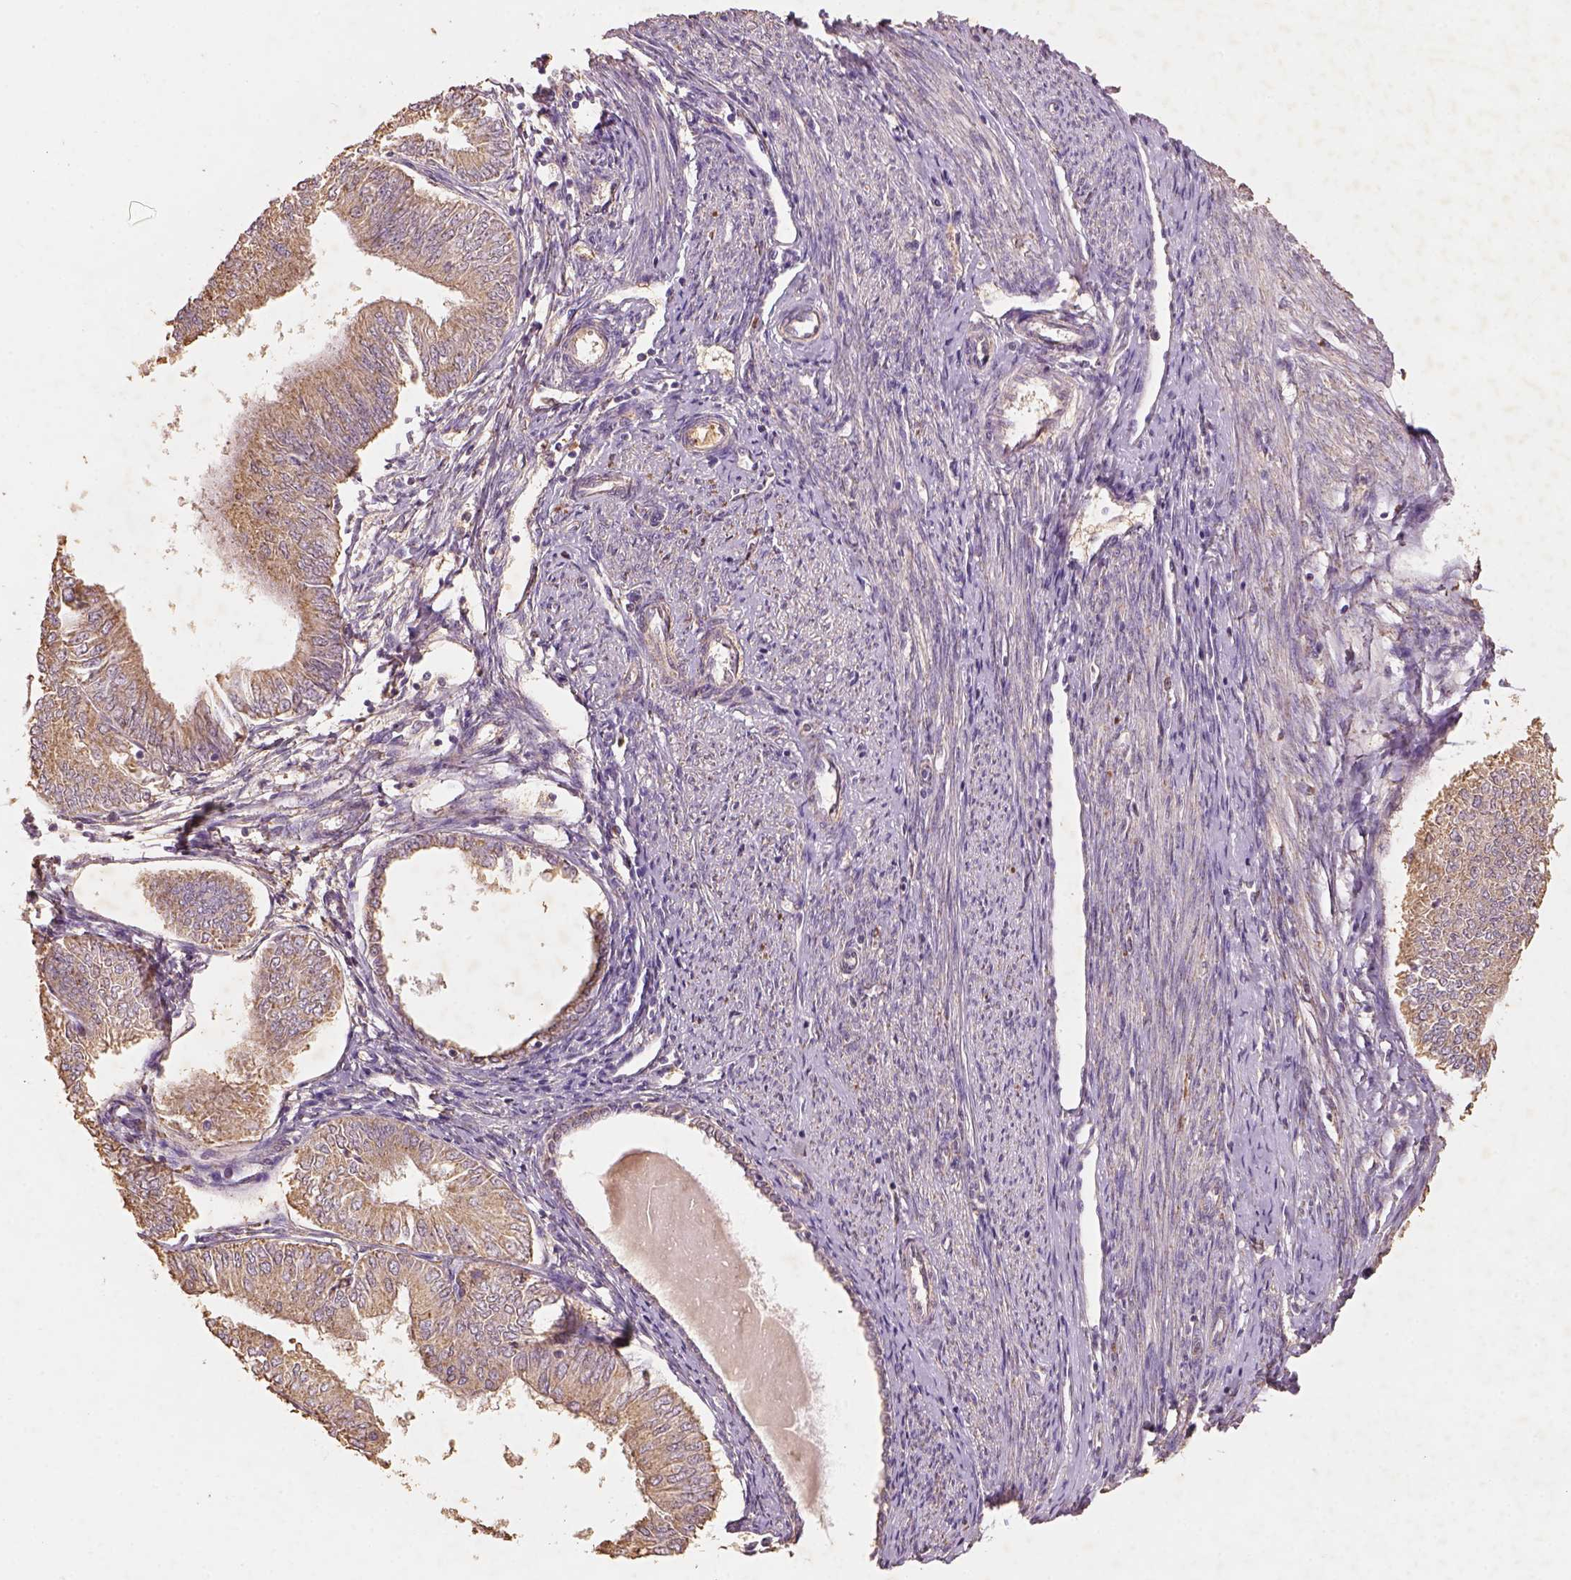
{"staining": {"intensity": "moderate", "quantity": ">75%", "location": "cytoplasmic/membranous"}, "tissue": "endometrial cancer", "cell_type": "Tumor cells", "image_type": "cancer", "snomed": [{"axis": "morphology", "description": "Adenocarcinoma, NOS"}, {"axis": "topography", "description": "Endometrium"}], "caption": "A brown stain labels moderate cytoplasmic/membranous staining of a protein in human endometrial adenocarcinoma tumor cells.", "gene": "AP2B1", "patient": {"sex": "female", "age": 58}}